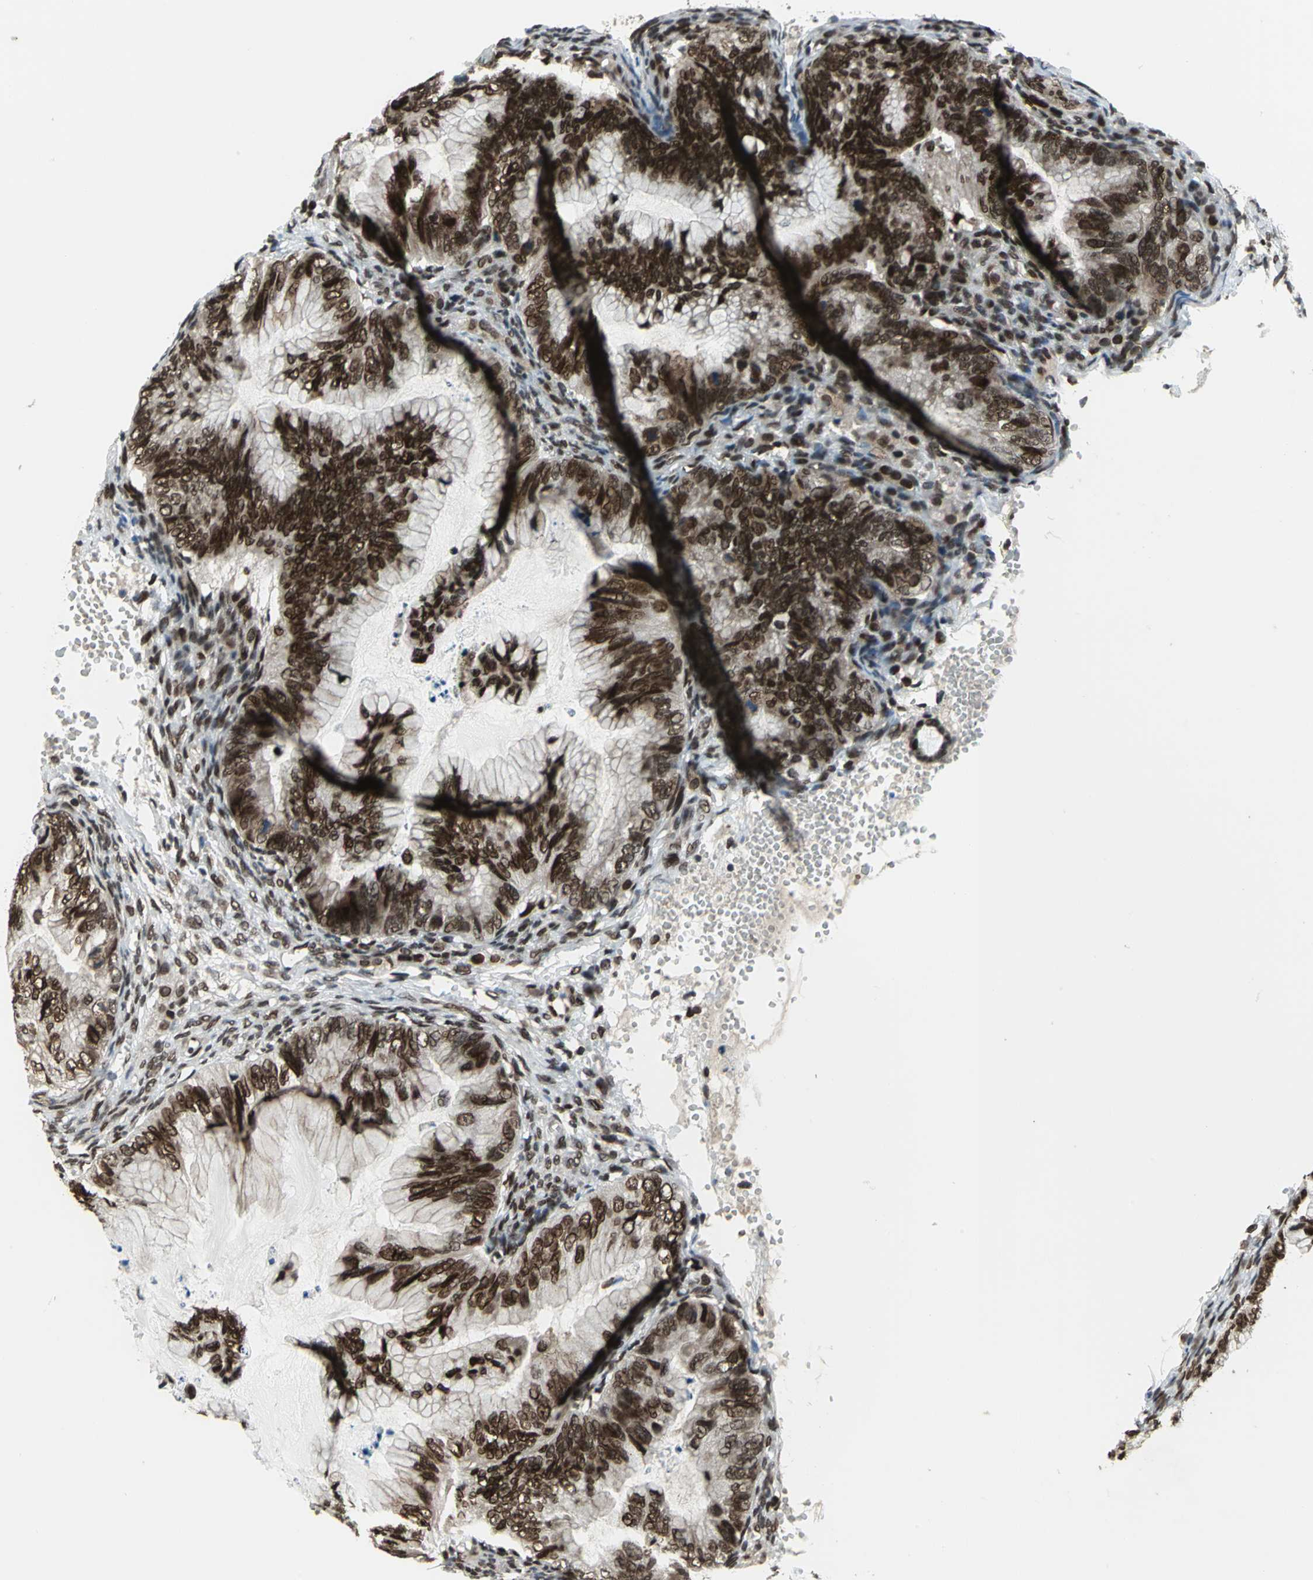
{"staining": {"intensity": "strong", "quantity": ">75%", "location": "cytoplasmic/membranous,nuclear"}, "tissue": "ovarian cancer", "cell_type": "Tumor cells", "image_type": "cancer", "snomed": [{"axis": "morphology", "description": "Cystadenocarcinoma, mucinous, NOS"}, {"axis": "topography", "description": "Ovary"}], "caption": "A micrograph of ovarian cancer (mucinous cystadenocarcinoma) stained for a protein demonstrates strong cytoplasmic/membranous and nuclear brown staining in tumor cells. Immunohistochemistry (ihc) stains the protein of interest in brown and the nuclei are stained blue.", "gene": "ISY1", "patient": {"sex": "female", "age": 36}}